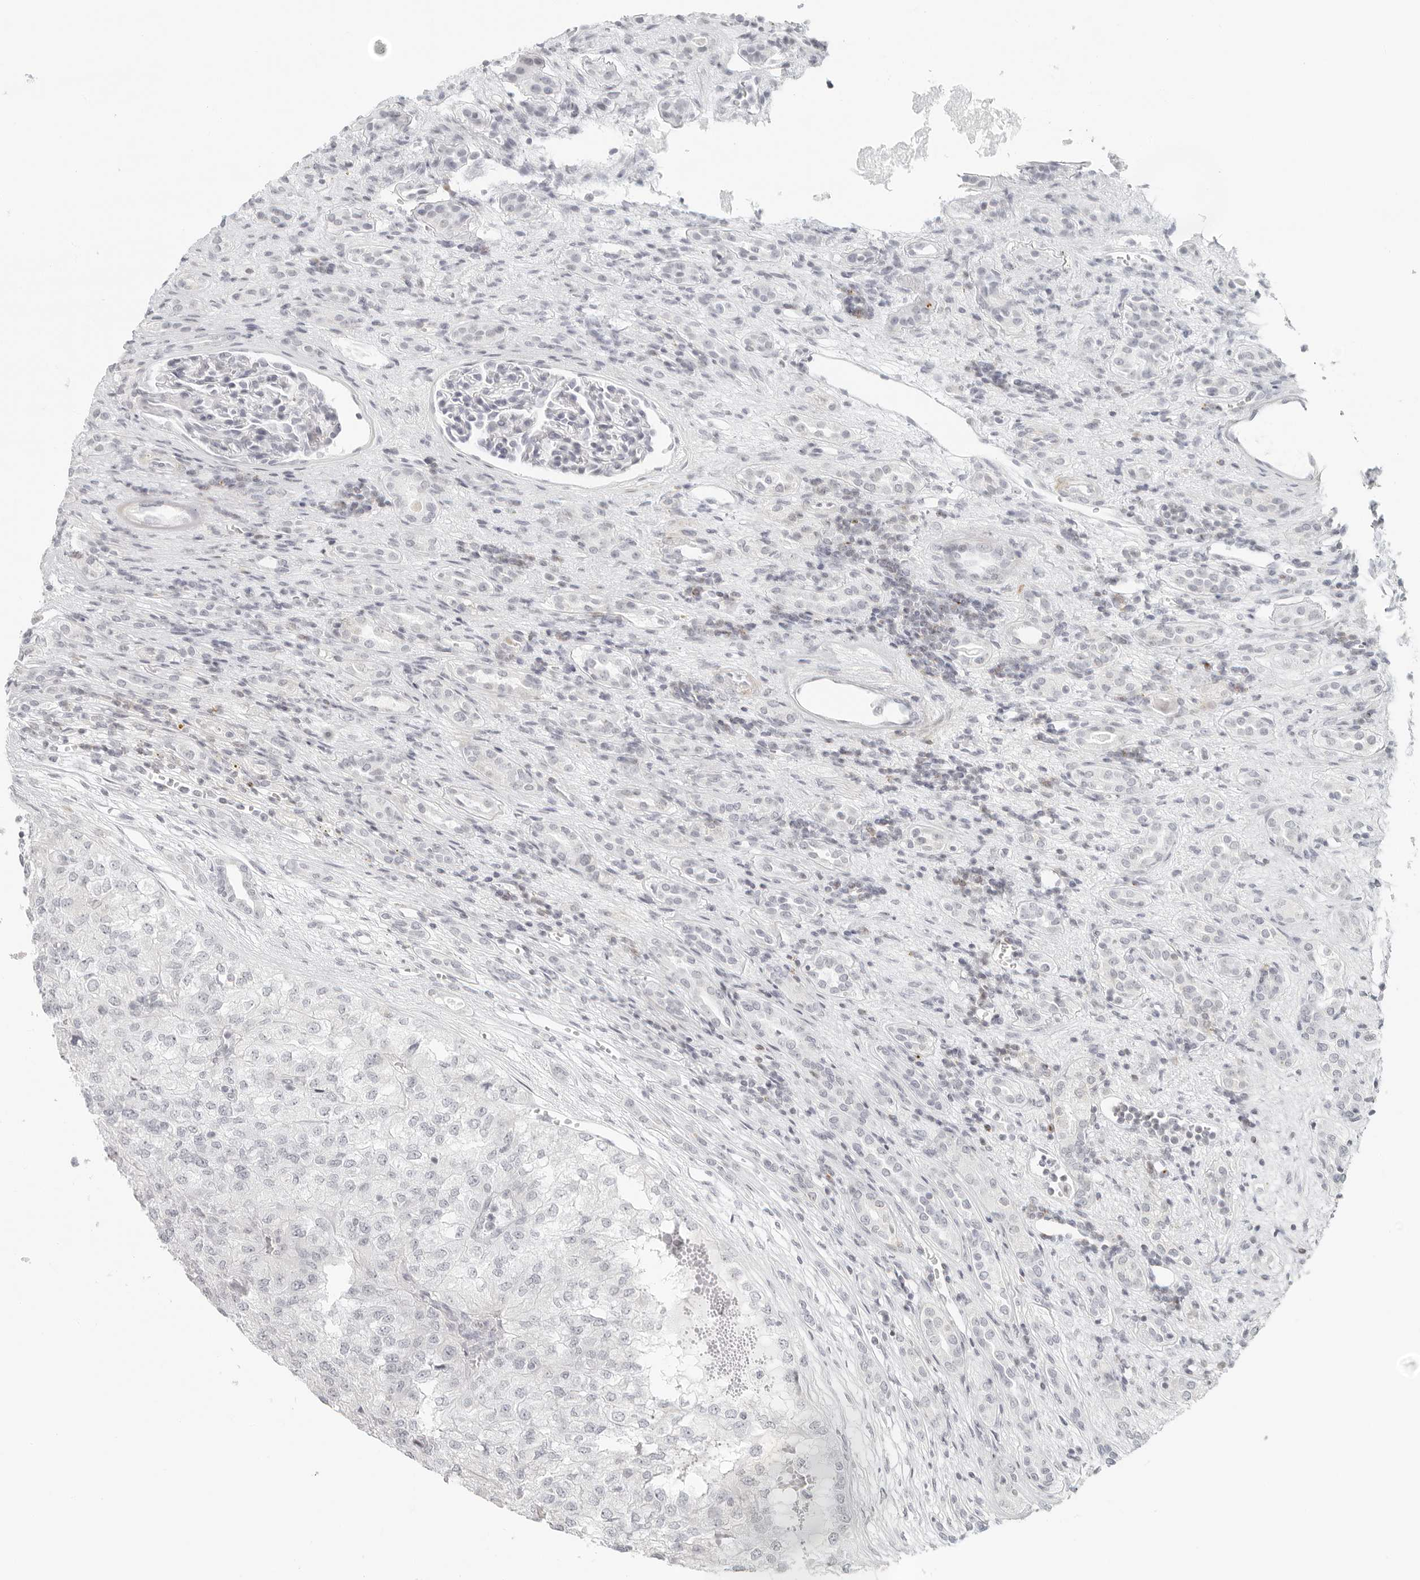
{"staining": {"intensity": "negative", "quantity": "none", "location": "none"}, "tissue": "renal cancer", "cell_type": "Tumor cells", "image_type": "cancer", "snomed": [{"axis": "morphology", "description": "Adenocarcinoma, NOS"}, {"axis": "topography", "description": "Kidney"}], "caption": "DAB immunohistochemical staining of adenocarcinoma (renal) displays no significant staining in tumor cells. The staining is performed using DAB brown chromogen with nuclei counter-stained in using hematoxylin.", "gene": "RPS6KC1", "patient": {"sex": "female", "age": 54}}